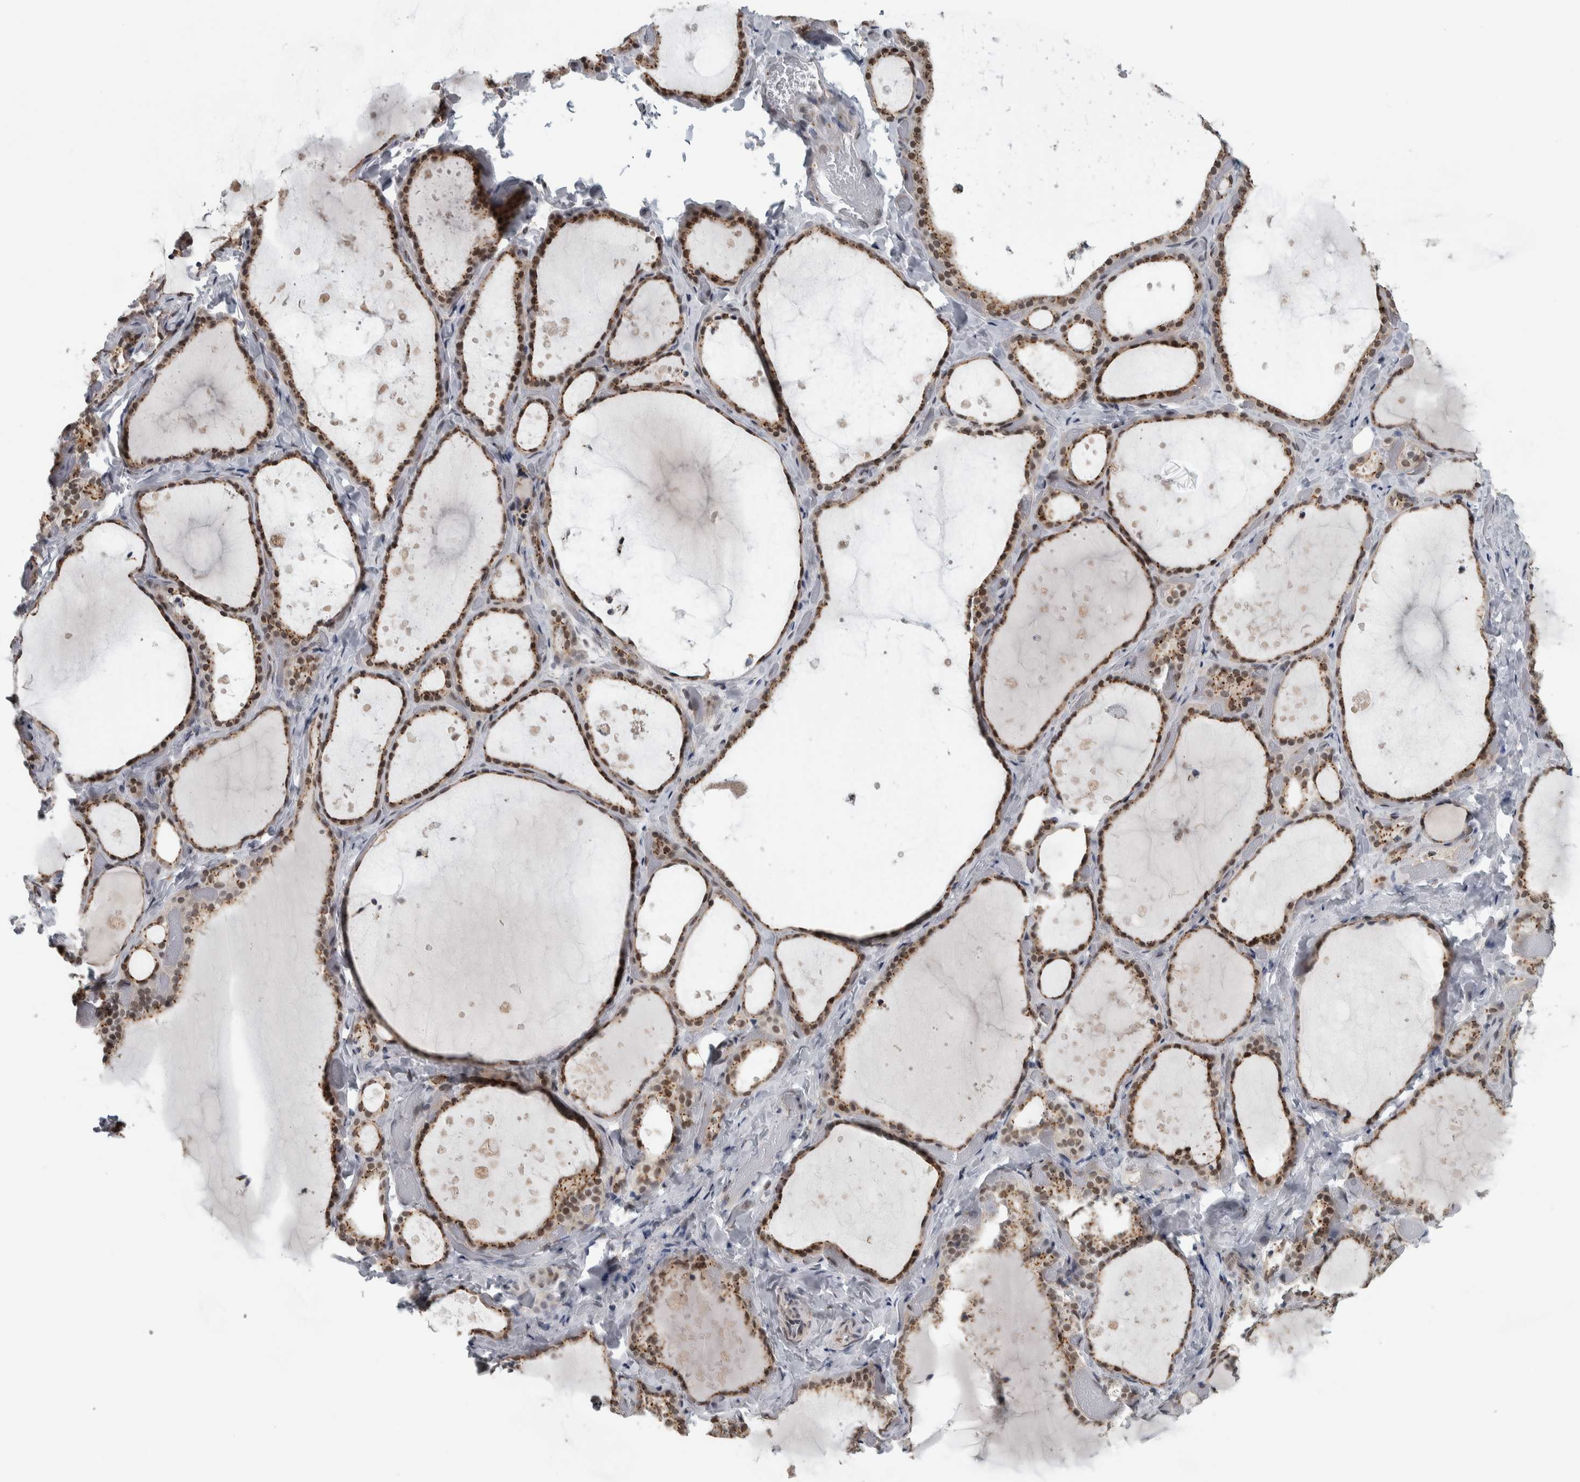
{"staining": {"intensity": "moderate", "quantity": ">75%", "location": "cytoplasmic/membranous,nuclear"}, "tissue": "thyroid gland", "cell_type": "Glandular cells", "image_type": "normal", "snomed": [{"axis": "morphology", "description": "Normal tissue, NOS"}, {"axis": "topography", "description": "Thyroid gland"}], "caption": "This micrograph displays unremarkable thyroid gland stained with immunohistochemistry (IHC) to label a protein in brown. The cytoplasmic/membranous,nuclear of glandular cells show moderate positivity for the protein. Nuclei are counter-stained blue.", "gene": "ZMYND8", "patient": {"sex": "female", "age": 44}}